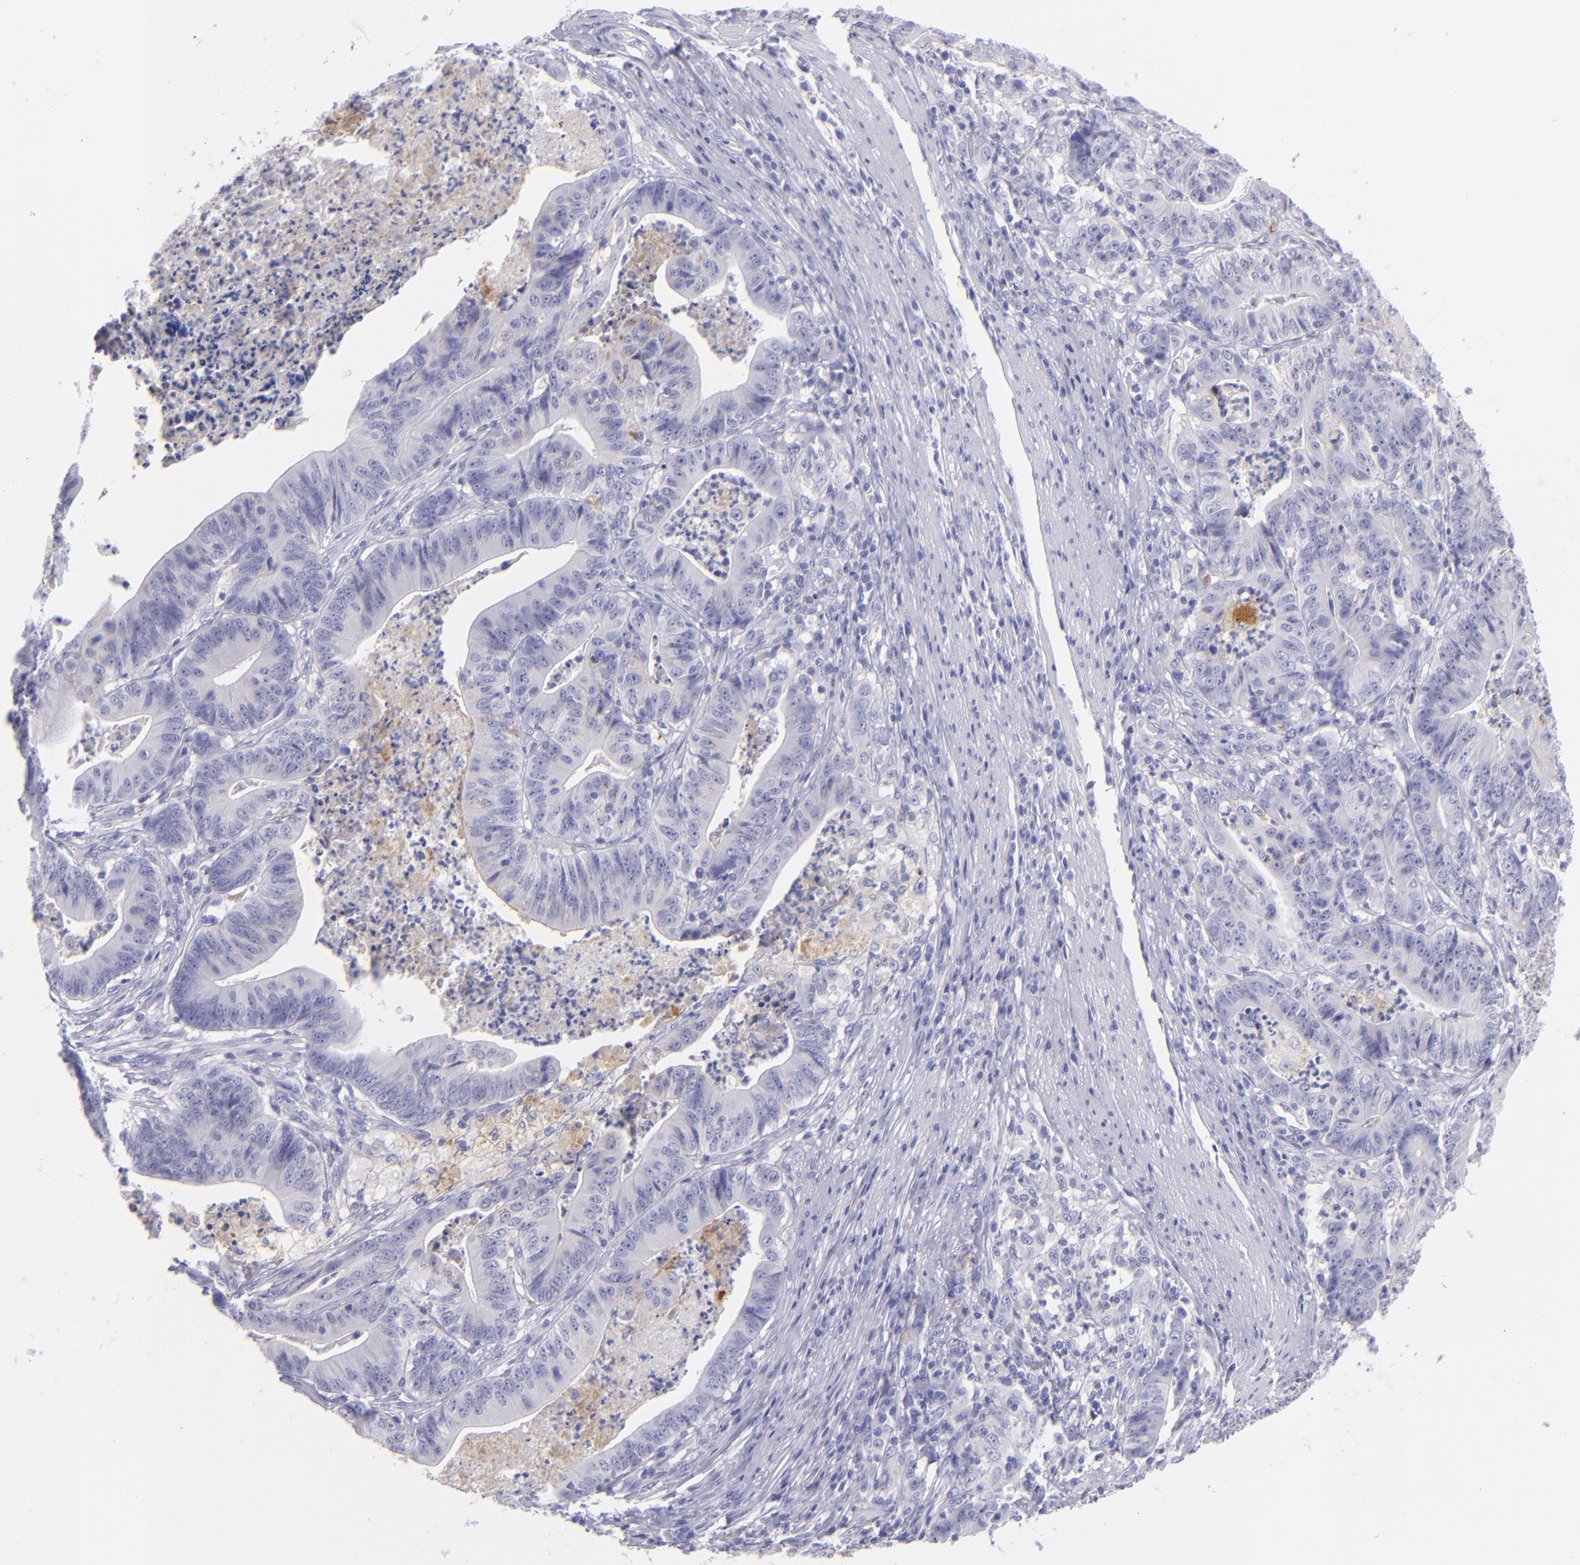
{"staining": {"intensity": "negative", "quantity": "none", "location": "none"}, "tissue": "stomach cancer", "cell_type": "Tumor cells", "image_type": "cancer", "snomed": [{"axis": "morphology", "description": "Adenocarcinoma, NOS"}, {"axis": "topography", "description": "Stomach, lower"}], "caption": "An IHC micrograph of adenocarcinoma (stomach) is shown. There is no staining in tumor cells of adenocarcinoma (stomach).", "gene": "CD82", "patient": {"sex": "female", "age": 86}}